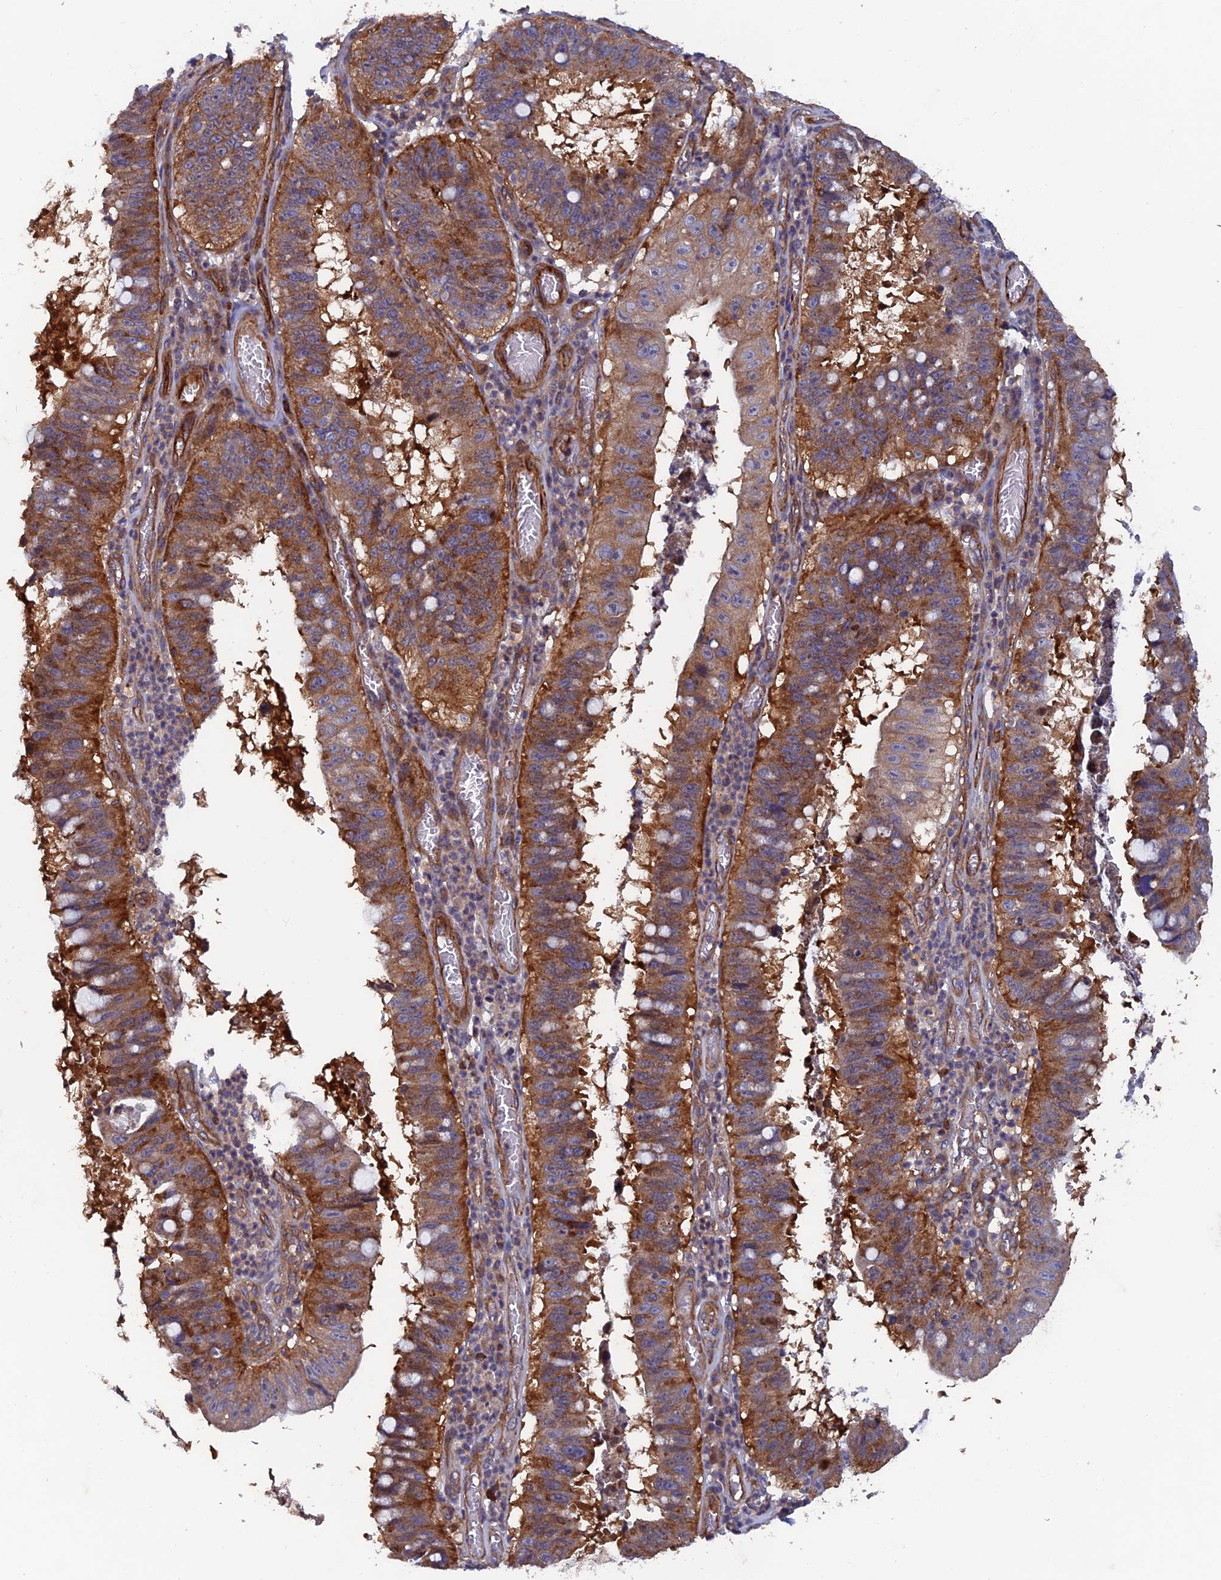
{"staining": {"intensity": "strong", "quantity": ">75%", "location": "cytoplasmic/membranous"}, "tissue": "stomach cancer", "cell_type": "Tumor cells", "image_type": "cancer", "snomed": [{"axis": "morphology", "description": "Adenocarcinoma, NOS"}, {"axis": "topography", "description": "Stomach"}], "caption": "This micrograph demonstrates immunohistochemistry staining of human stomach cancer (adenocarcinoma), with high strong cytoplasmic/membranous expression in about >75% of tumor cells.", "gene": "NCAPG", "patient": {"sex": "male", "age": 59}}